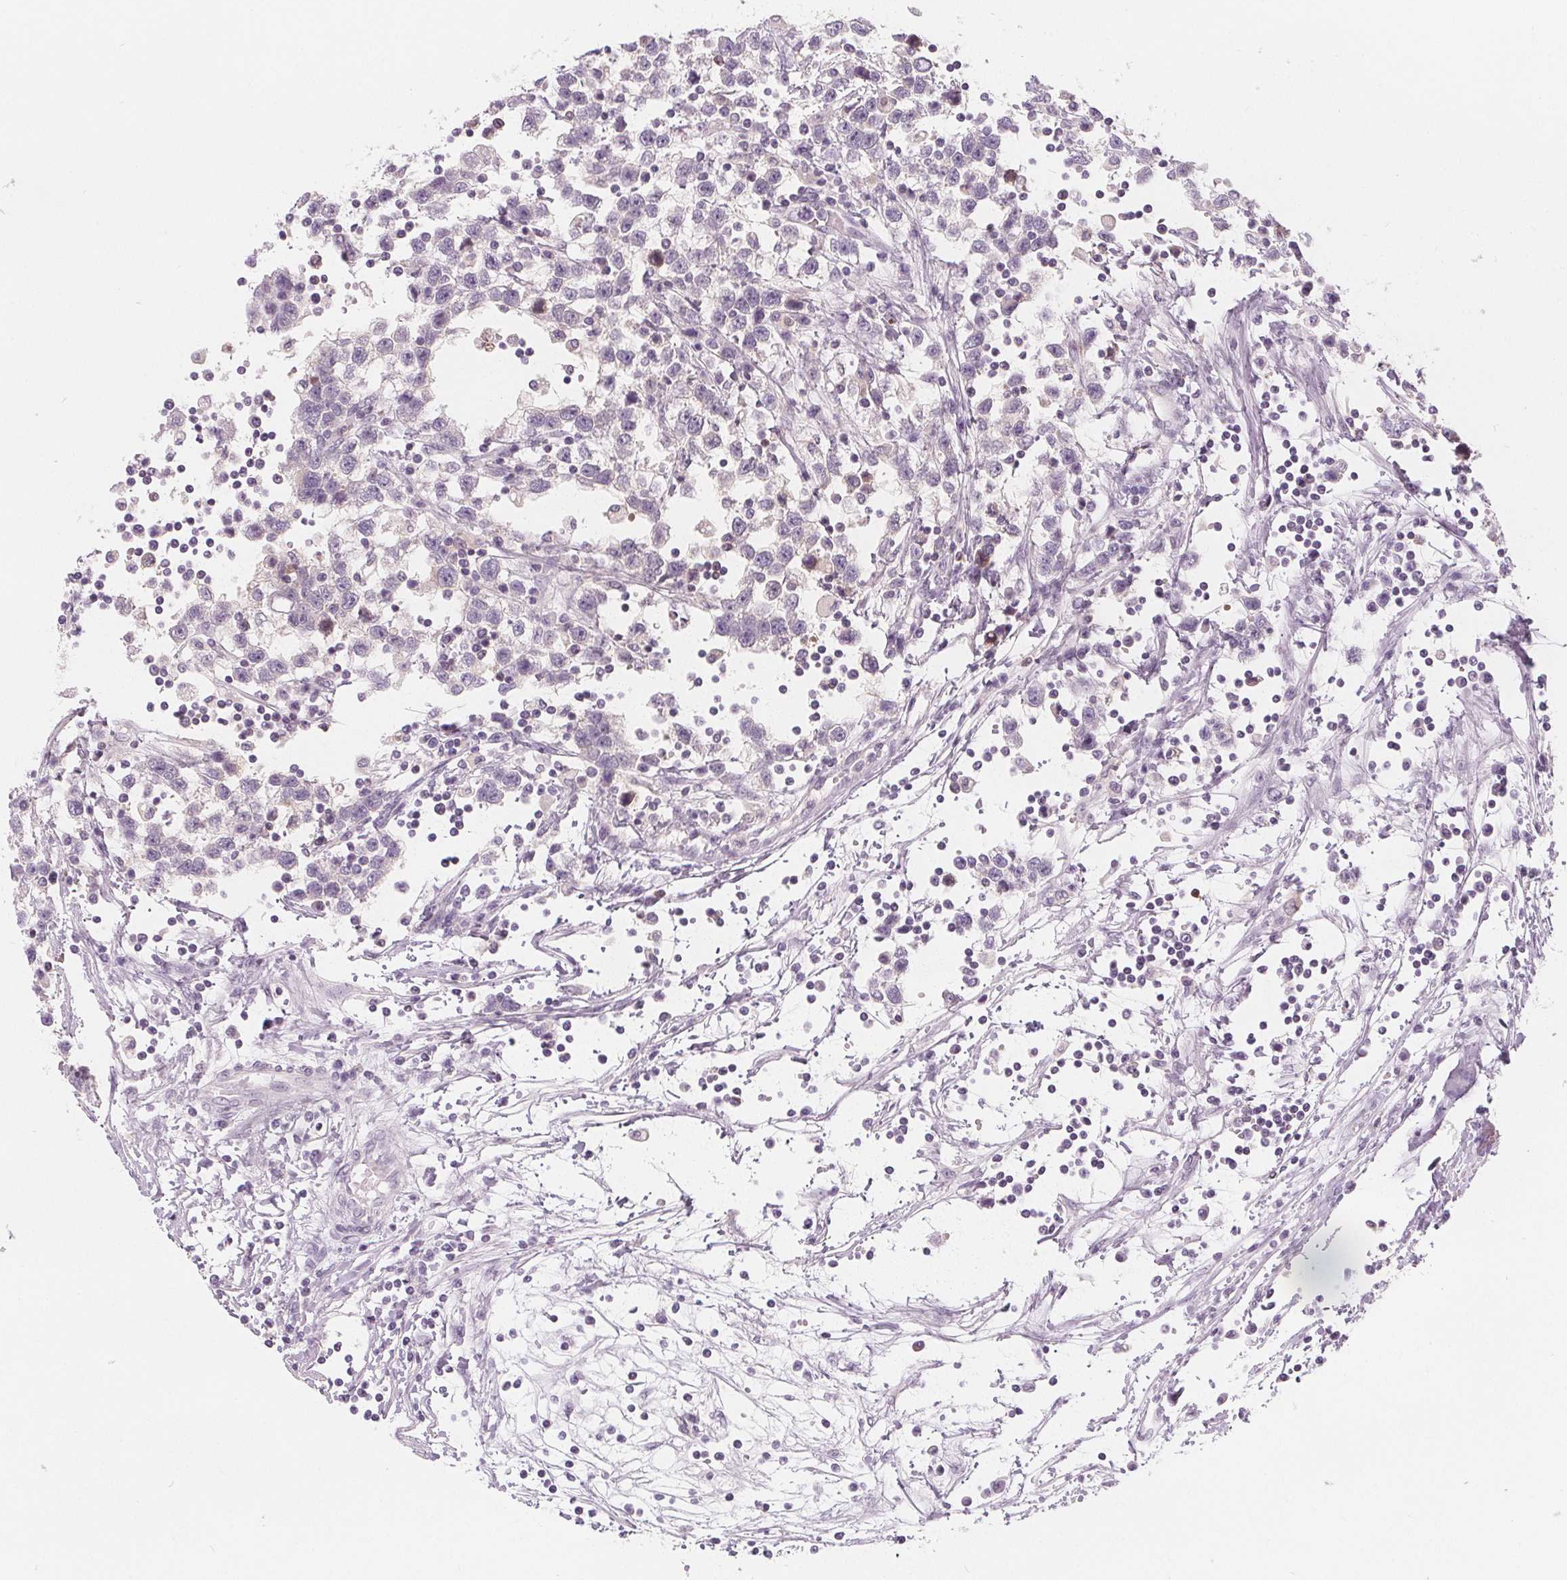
{"staining": {"intensity": "negative", "quantity": "none", "location": "none"}, "tissue": "testis cancer", "cell_type": "Tumor cells", "image_type": "cancer", "snomed": [{"axis": "morphology", "description": "Seminoma, NOS"}, {"axis": "topography", "description": "Testis"}], "caption": "Immunohistochemistry (IHC) photomicrograph of neoplastic tissue: human testis seminoma stained with DAB exhibits no significant protein positivity in tumor cells.", "gene": "UGP2", "patient": {"sex": "male", "age": 34}}